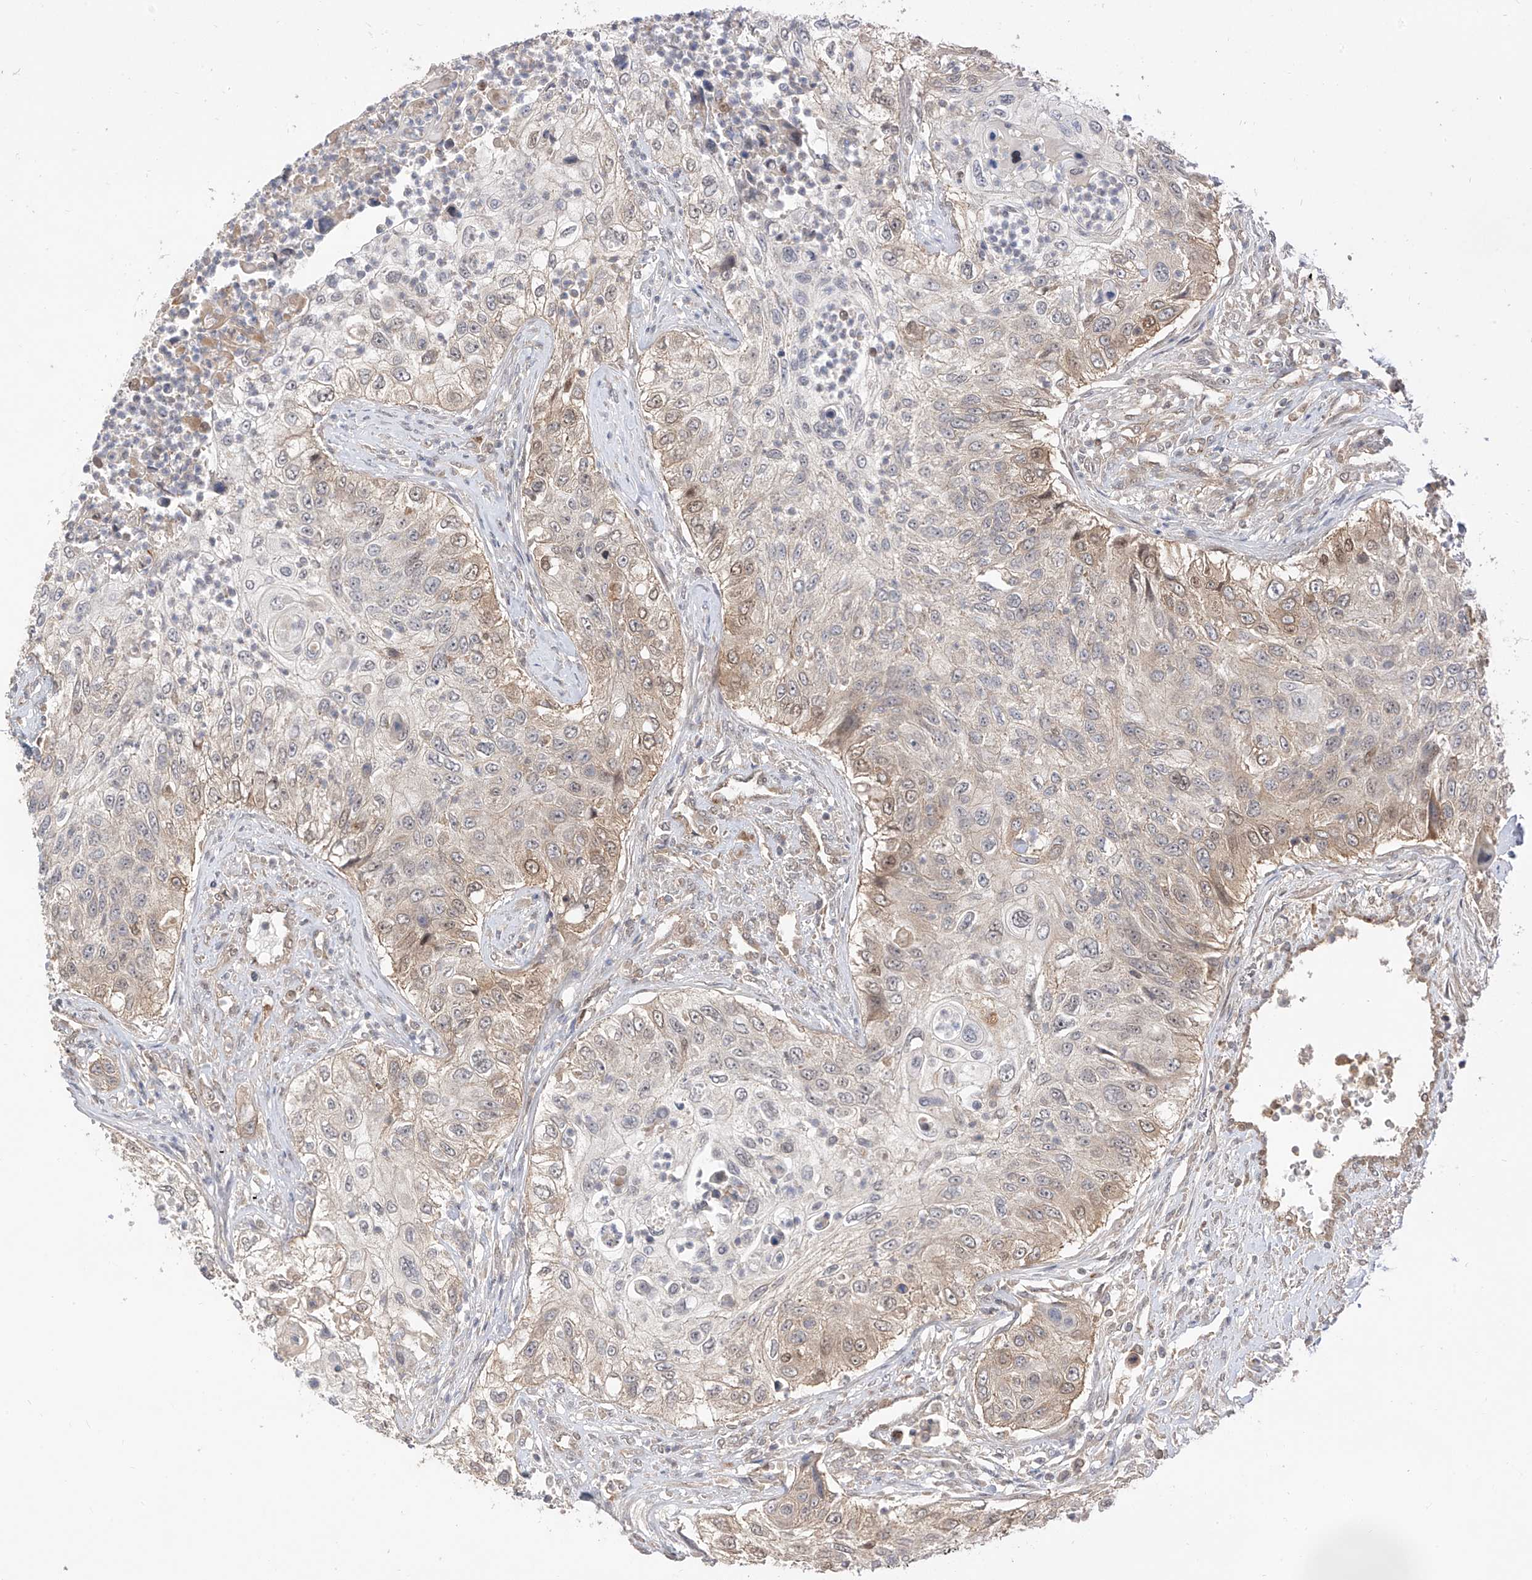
{"staining": {"intensity": "moderate", "quantity": "<25%", "location": "nuclear"}, "tissue": "urothelial cancer", "cell_type": "Tumor cells", "image_type": "cancer", "snomed": [{"axis": "morphology", "description": "Urothelial carcinoma, High grade"}, {"axis": "topography", "description": "Urinary bladder"}], "caption": "Human urothelial cancer stained with a brown dye demonstrates moderate nuclear positive expression in approximately <25% of tumor cells.", "gene": "MRTFA", "patient": {"sex": "female", "age": 60}}